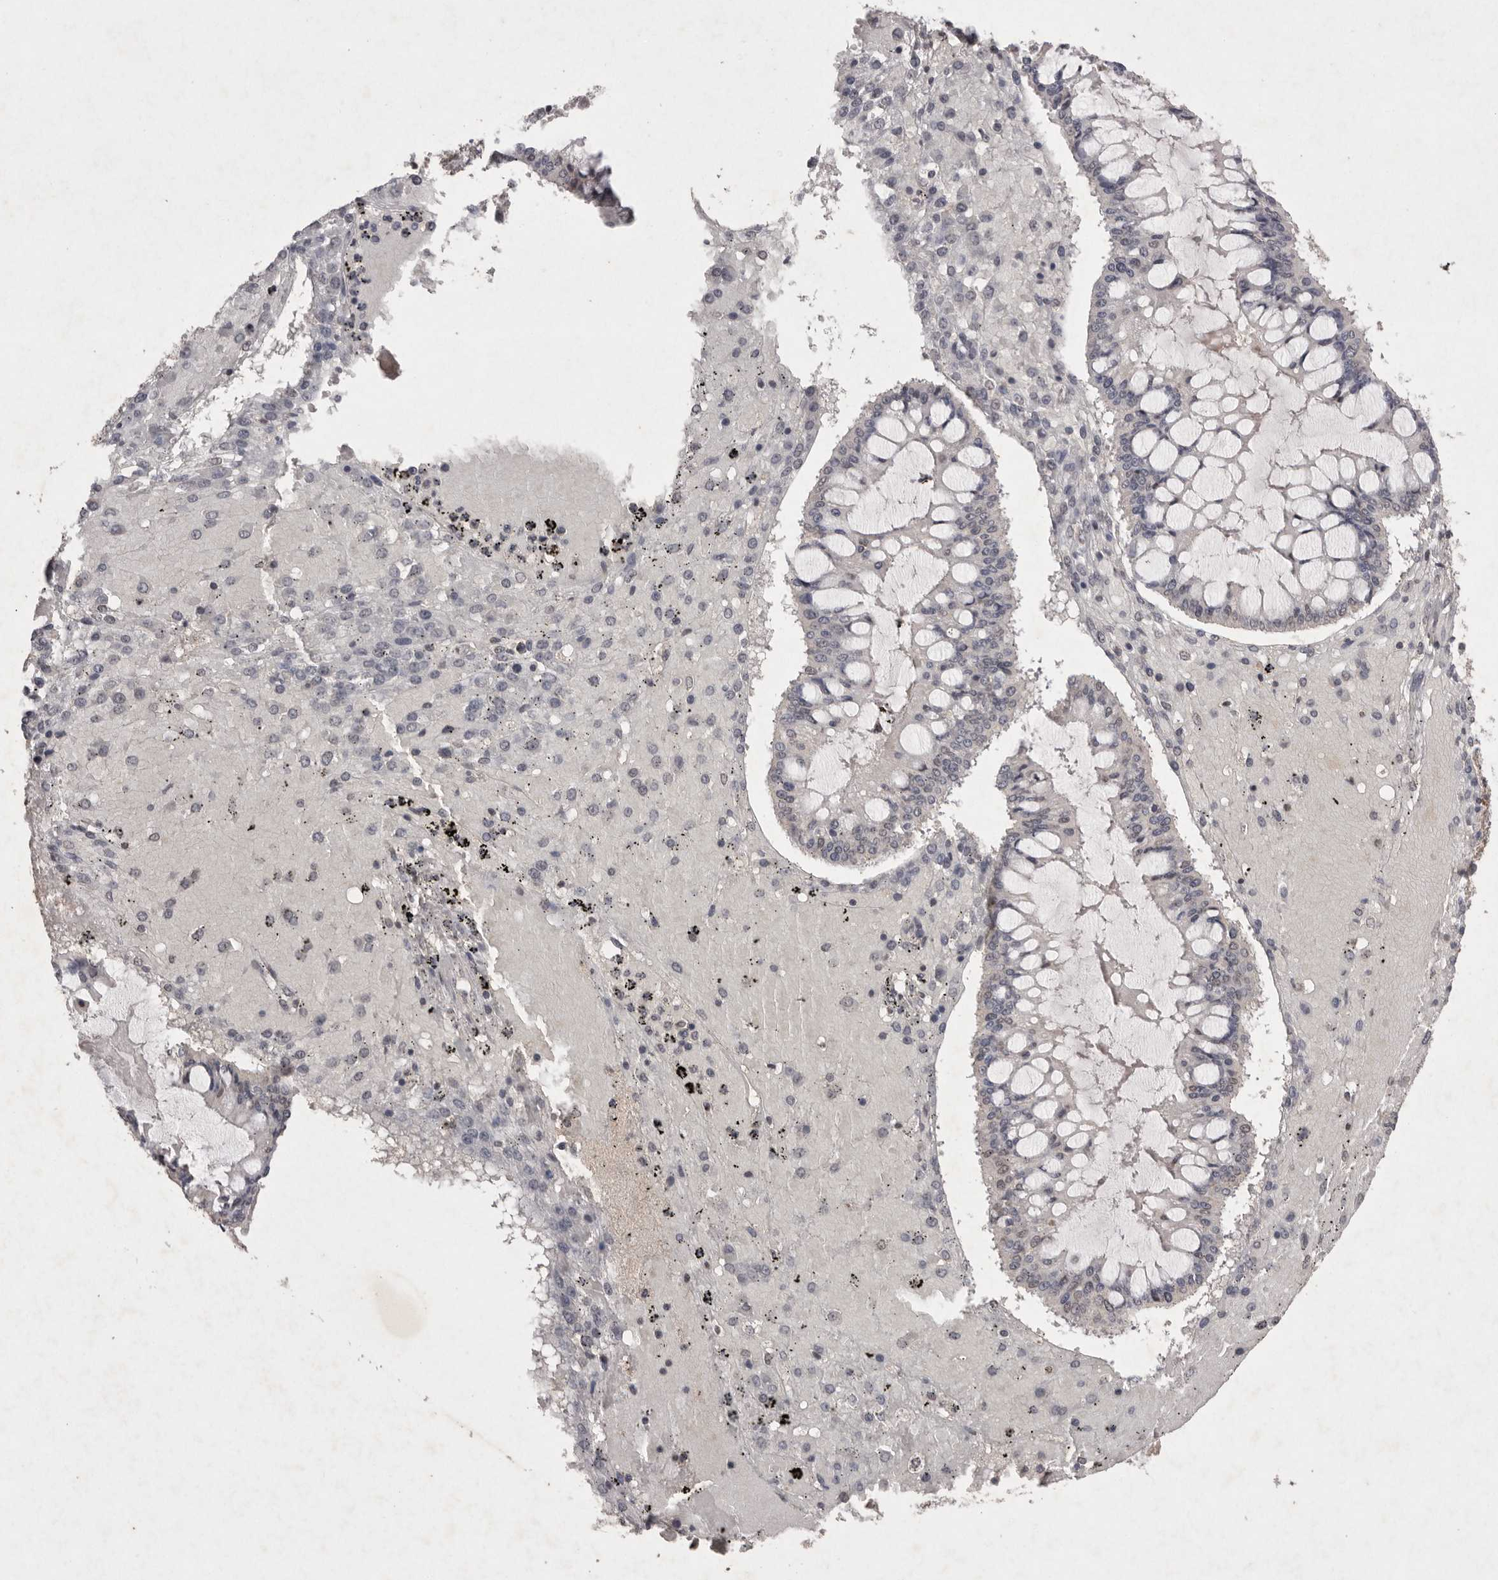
{"staining": {"intensity": "negative", "quantity": "none", "location": "none"}, "tissue": "ovarian cancer", "cell_type": "Tumor cells", "image_type": "cancer", "snomed": [{"axis": "morphology", "description": "Cystadenocarcinoma, mucinous, NOS"}, {"axis": "topography", "description": "Ovary"}], "caption": "The photomicrograph displays no staining of tumor cells in mucinous cystadenocarcinoma (ovarian). Nuclei are stained in blue.", "gene": "APLNR", "patient": {"sex": "female", "age": 73}}